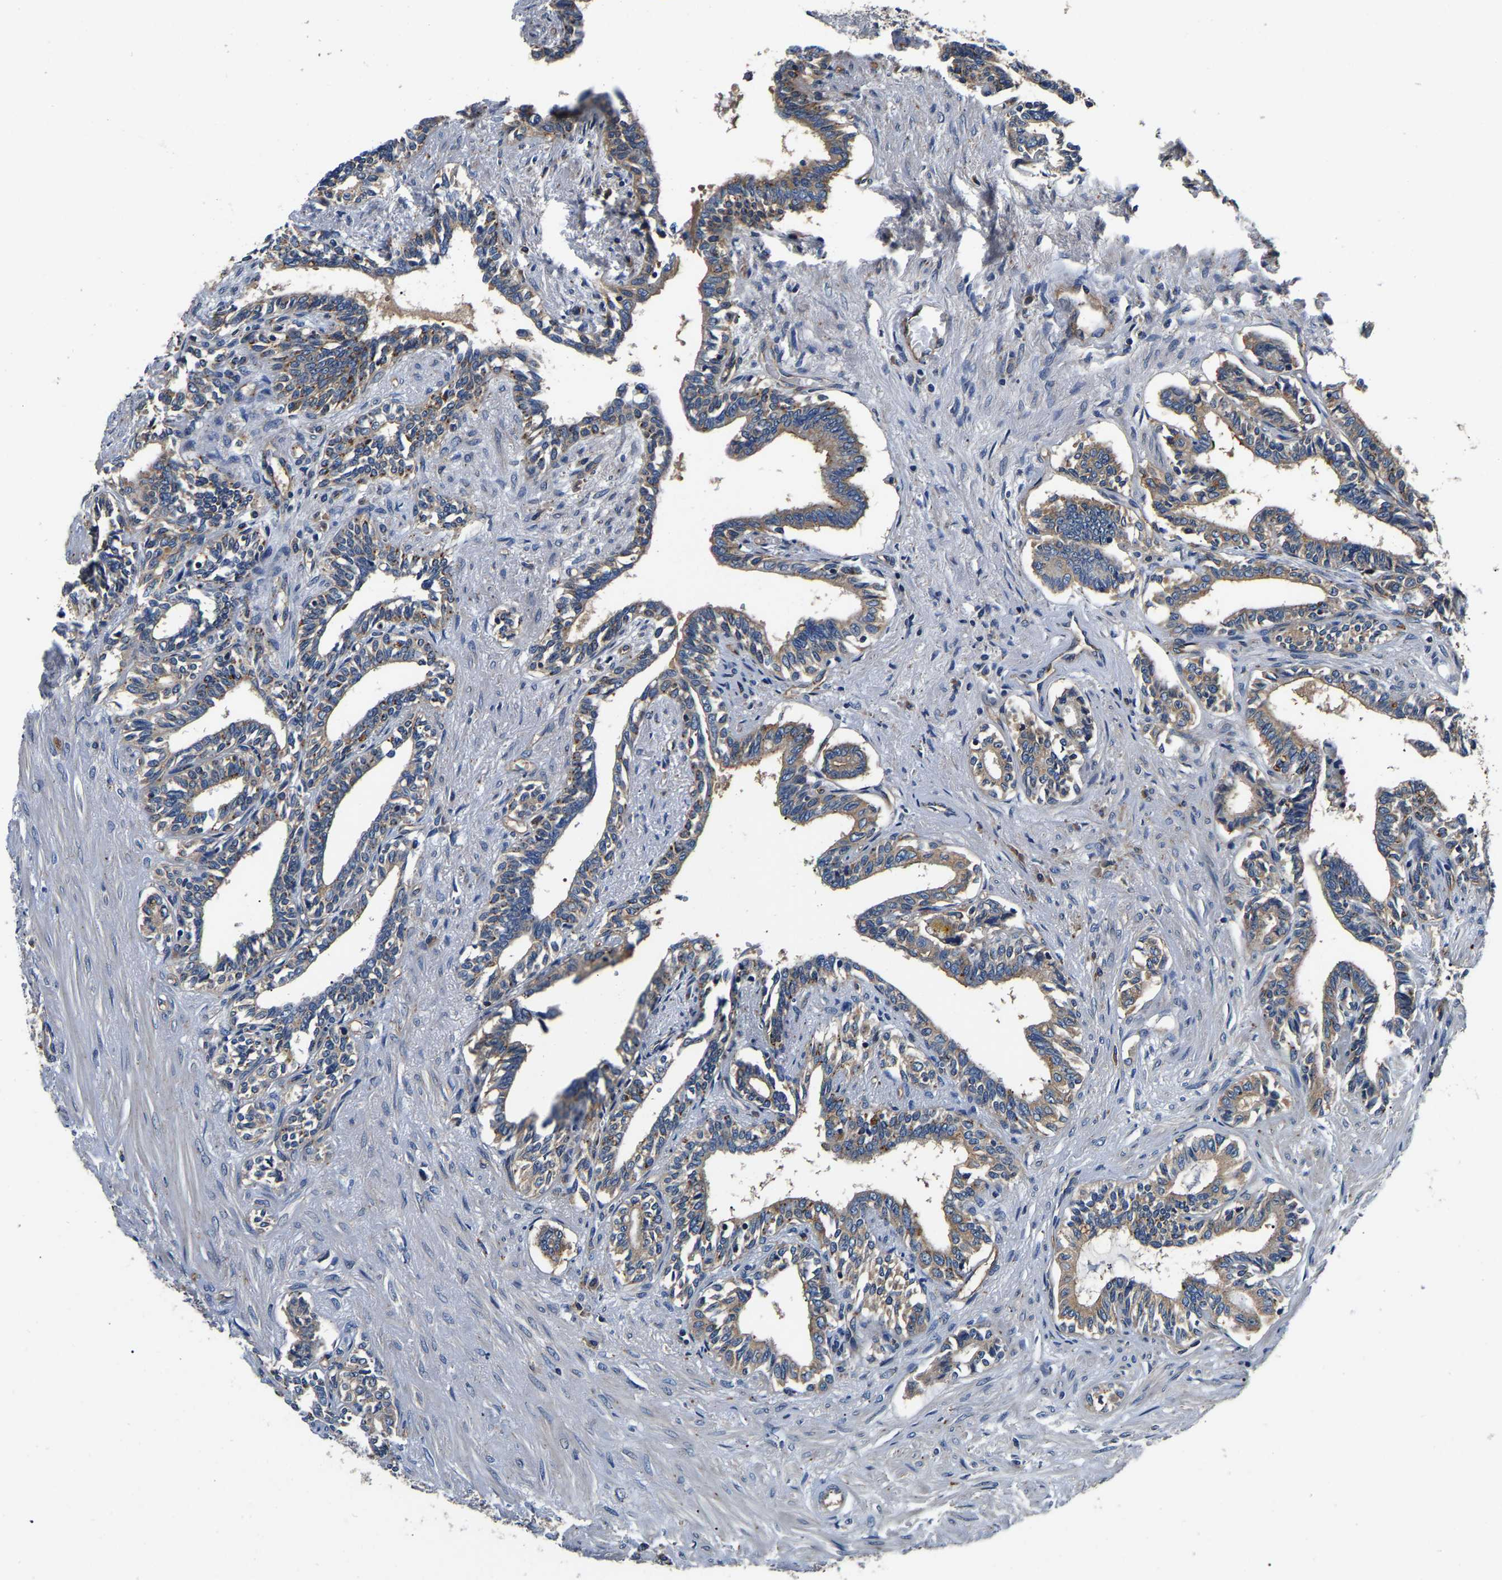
{"staining": {"intensity": "moderate", "quantity": "25%-75%", "location": "cytoplasmic/membranous"}, "tissue": "seminal vesicle", "cell_type": "Glandular cells", "image_type": "normal", "snomed": [{"axis": "morphology", "description": "Normal tissue, NOS"}, {"axis": "morphology", "description": "Adenocarcinoma, High grade"}, {"axis": "topography", "description": "Prostate"}, {"axis": "topography", "description": "Seminal veicle"}], "caption": "Protein expression analysis of benign seminal vesicle reveals moderate cytoplasmic/membranous expression in approximately 25%-75% of glandular cells.", "gene": "SH3GLB1", "patient": {"sex": "male", "age": 55}}